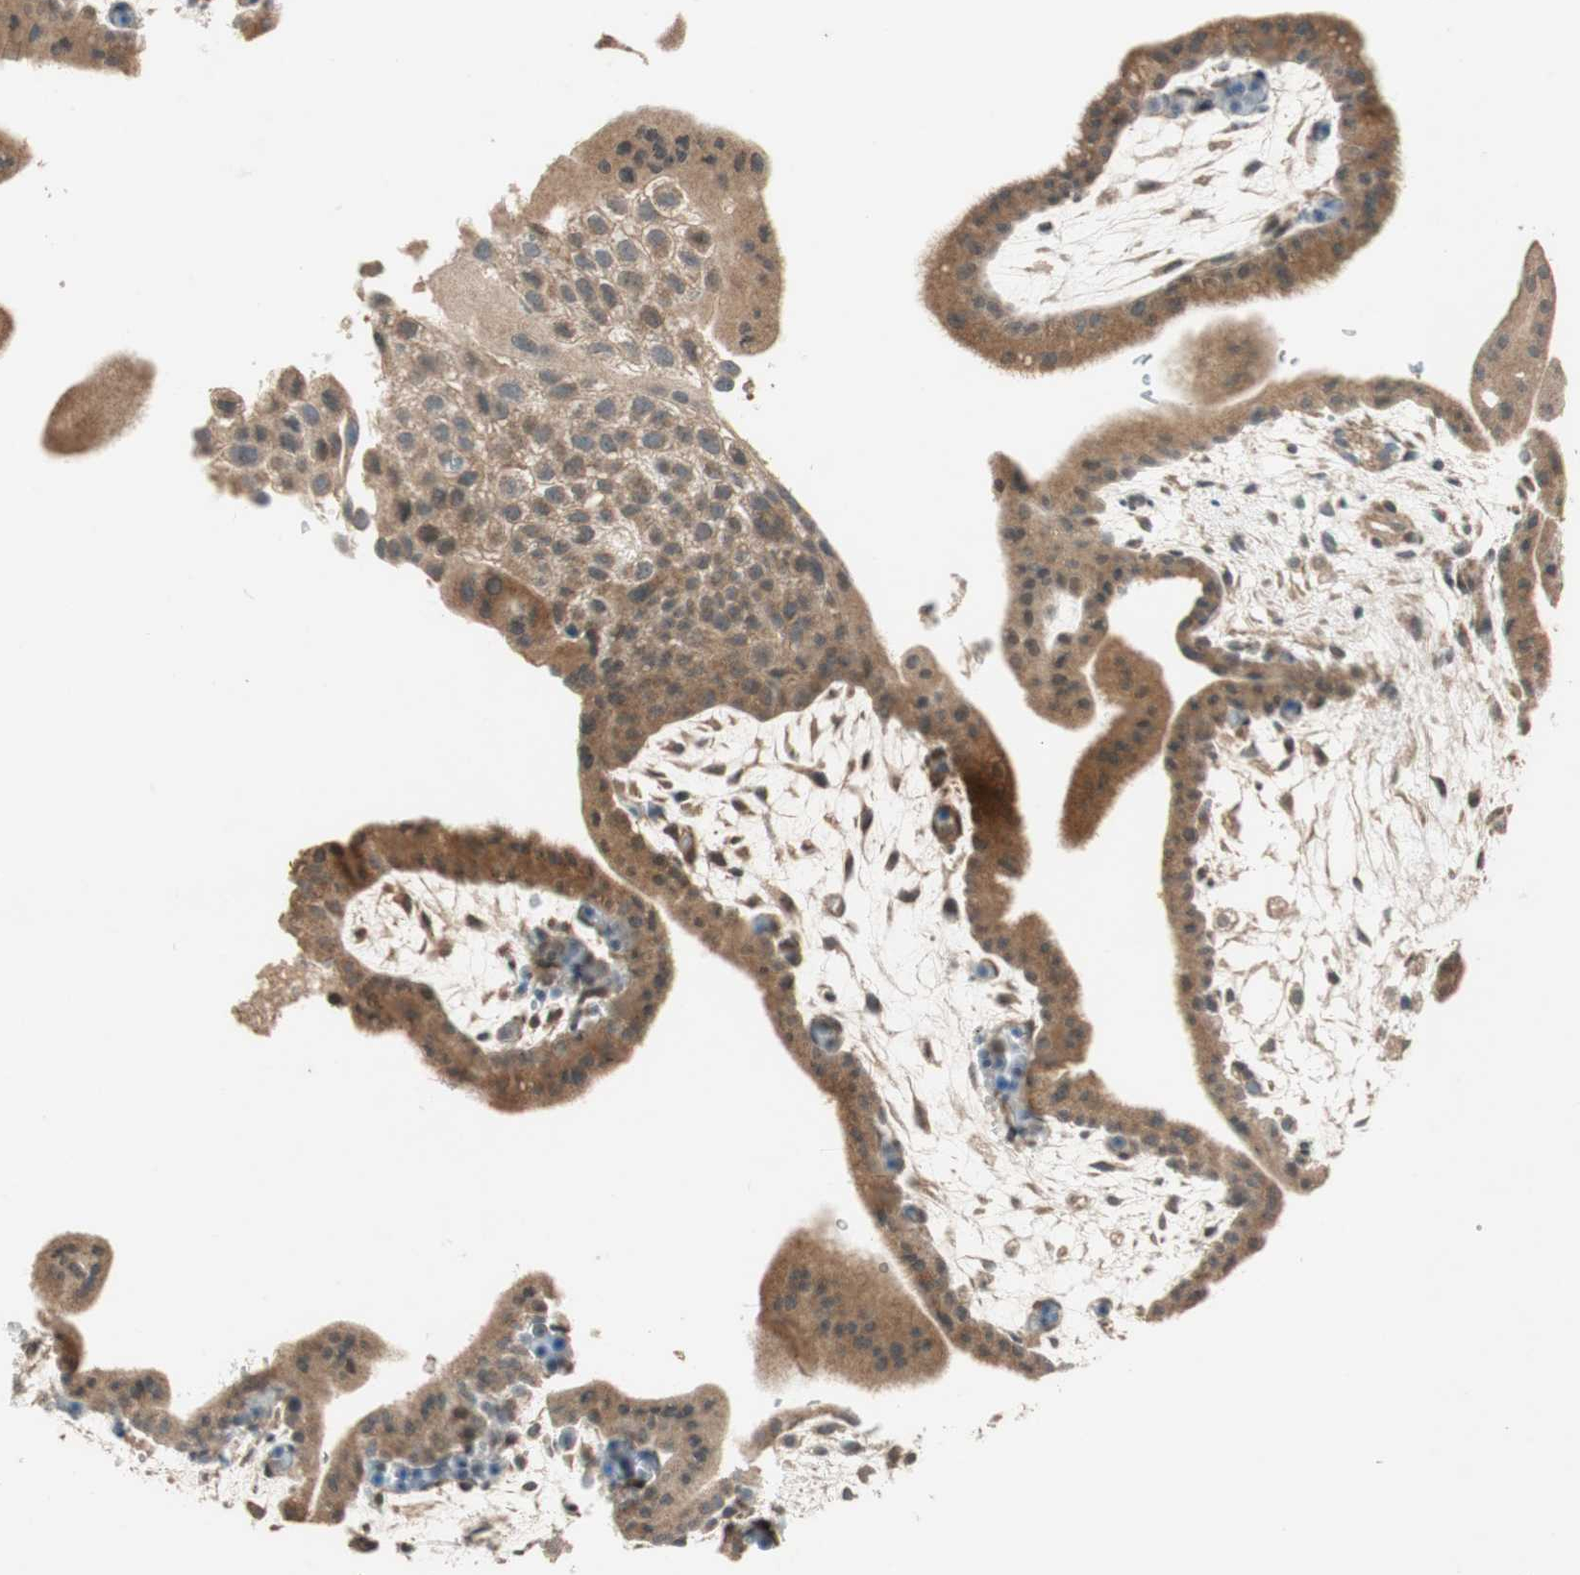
{"staining": {"intensity": "weak", "quantity": ">75%", "location": "cytoplasmic/membranous"}, "tissue": "placenta", "cell_type": "Decidual cells", "image_type": "normal", "snomed": [{"axis": "morphology", "description": "Normal tissue, NOS"}, {"axis": "topography", "description": "Placenta"}], "caption": "Immunohistochemical staining of benign human placenta shows weak cytoplasmic/membranous protein positivity in about >75% of decidual cells. (DAB (3,3'-diaminobenzidine) IHC, brown staining for protein, blue staining for nuclei).", "gene": "GLB1", "patient": {"sex": "female", "age": 35}}